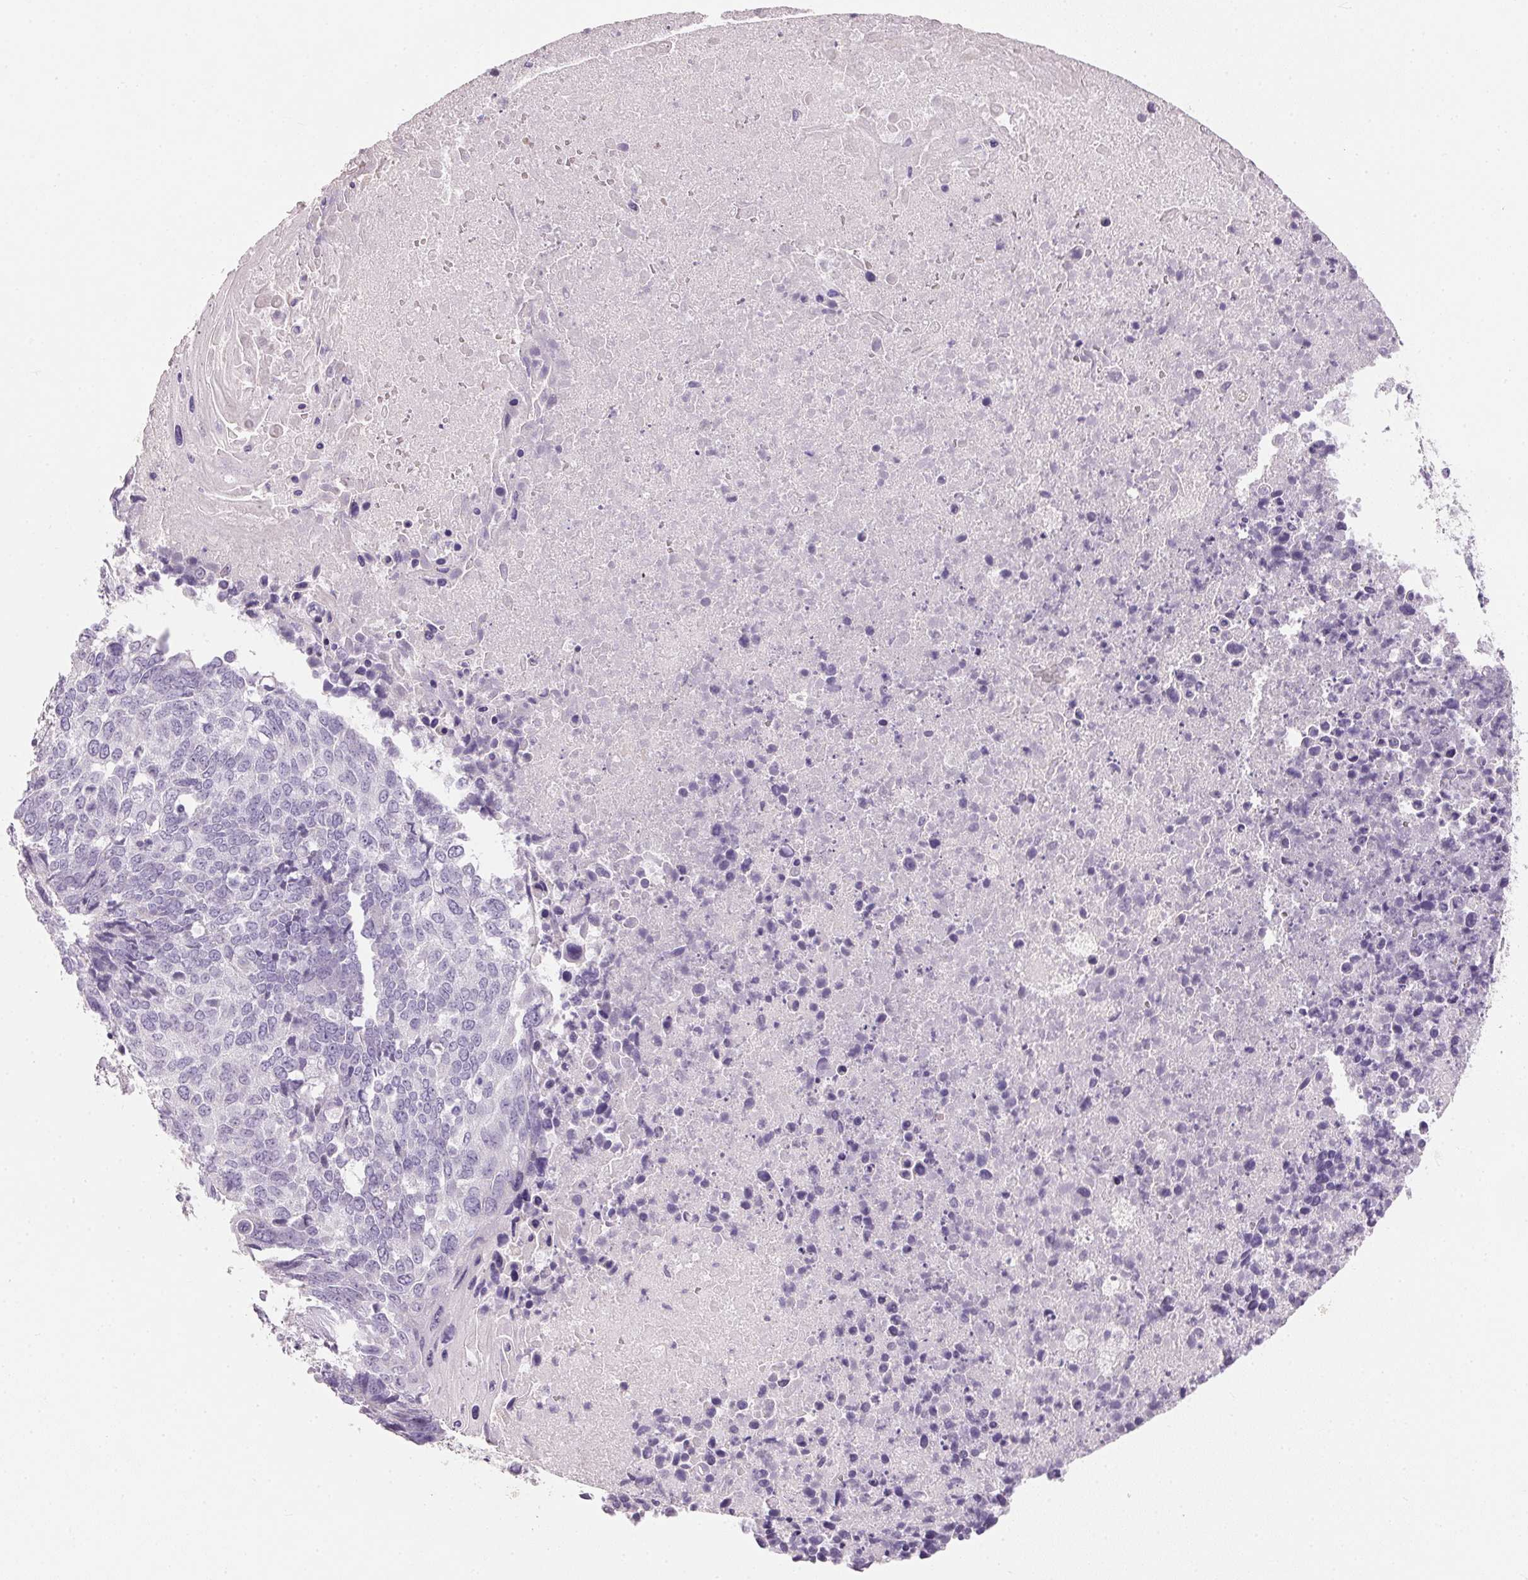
{"staining": {"intensity": "negative", "quantity": "none", "location": "none"}, "tissue": "lung cancer", "cell_type": "Tumor cells", "image_type": "cancer", "snomed": [{"axis": "morphology", "description": "Squamous cell carcinoma, NOS"}, {"axis": "topography", "description": "Lung"}], "caption": "IHC of lung cancer shows no staining in tumor cells. (DAB (3,3'-diaminobenzidine) IHC with hematoxylin counter stain).", "gene": "HSD17B1", "patient": {"sex": "male", "age": 73}}